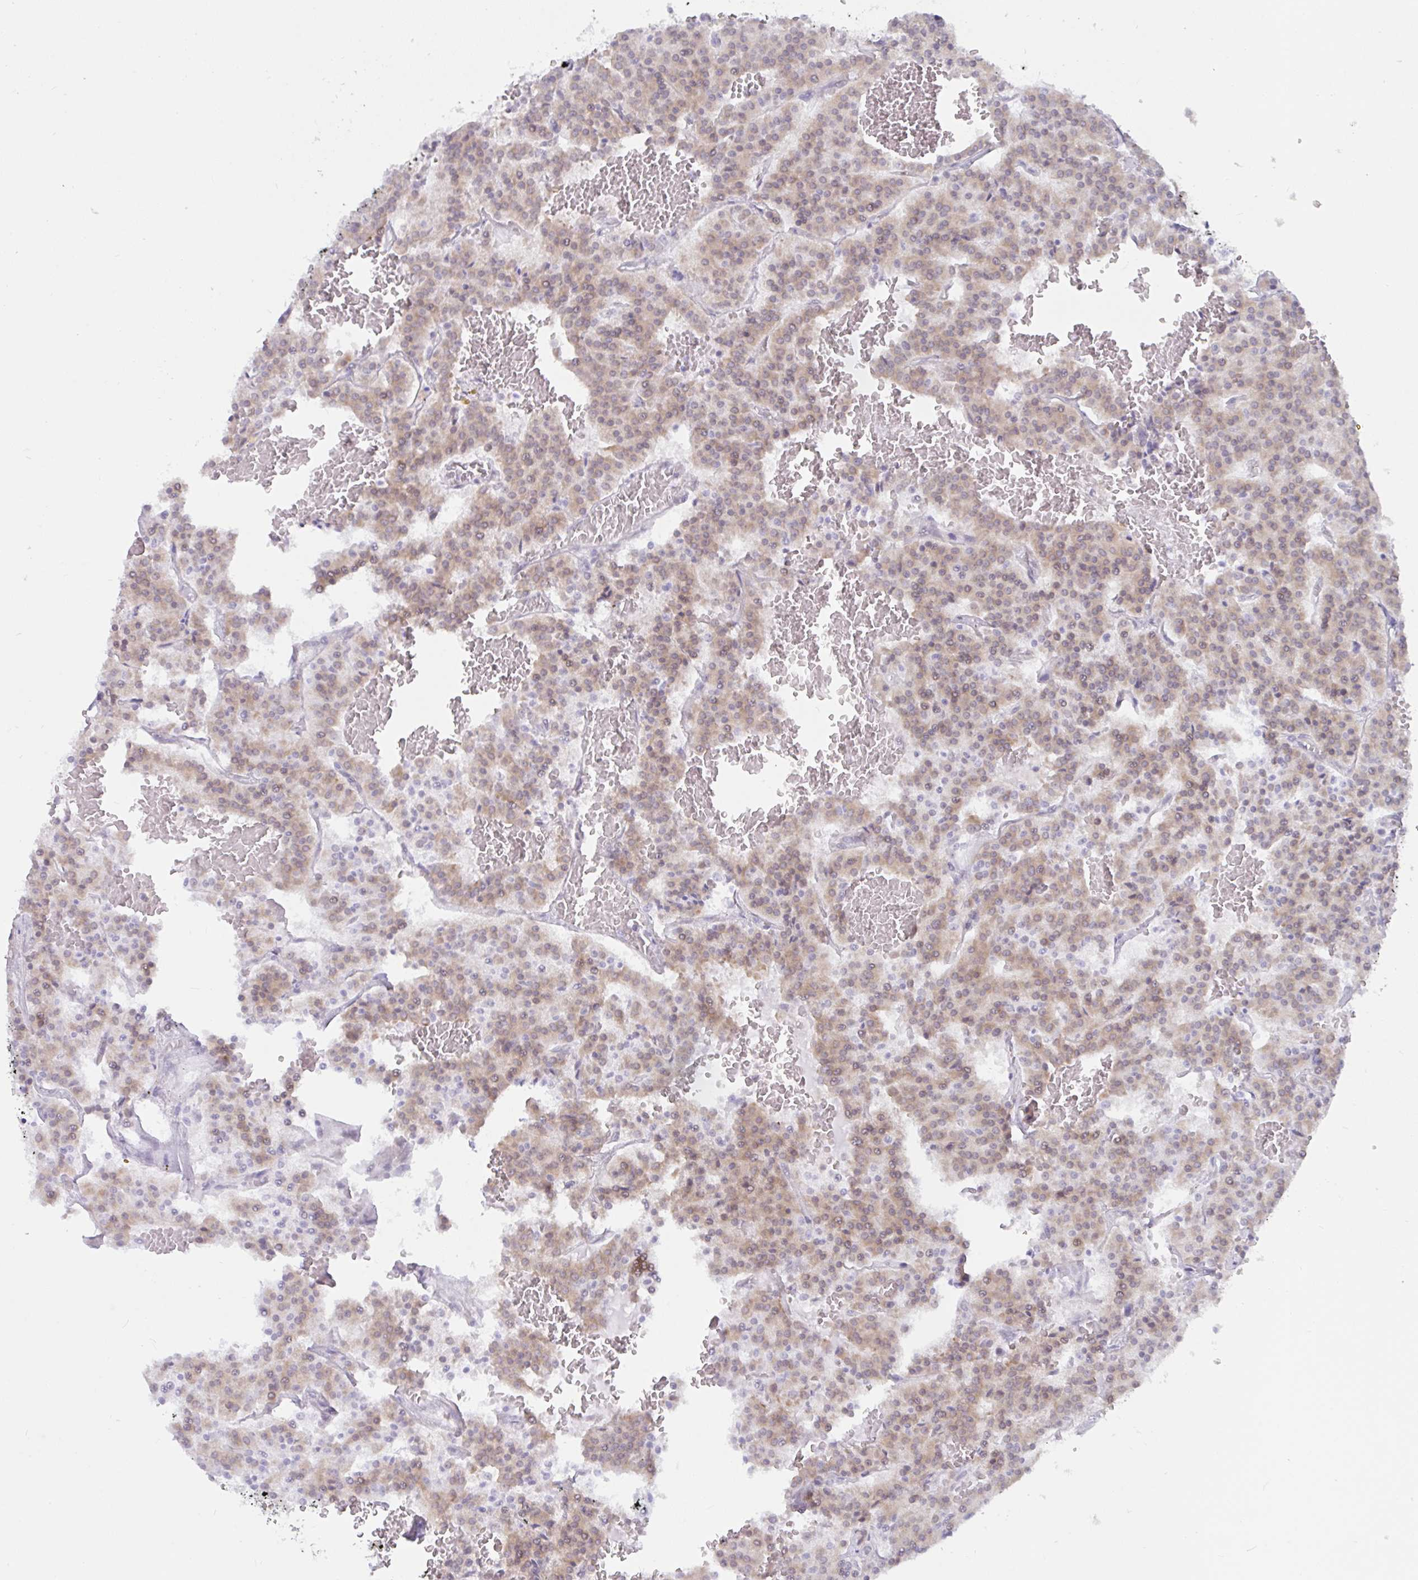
{"staining": {"intensity": "moderate", "quantity": ">75%", "location": "cytoplasmic/membranous"}, "tissue": "carcinoid", "cell_type": "Tumor cells", "image_type": "cancer", "snomed": [{"axis": "morphology", "description": "Carcinoid, malignant, NOS"}, {"axis": "topography", "description": "Lung"}], "caption": "Tumor cells exhibit medium levels of moderate cytoplasmic/membranous expression in approximately >75% of cells in human carcinoid (malignant). (Brightfield microscopy of DAB IHC at high magnification).", "gene": "CAMLG", "patient": {"sex": "male", "age": 70}}